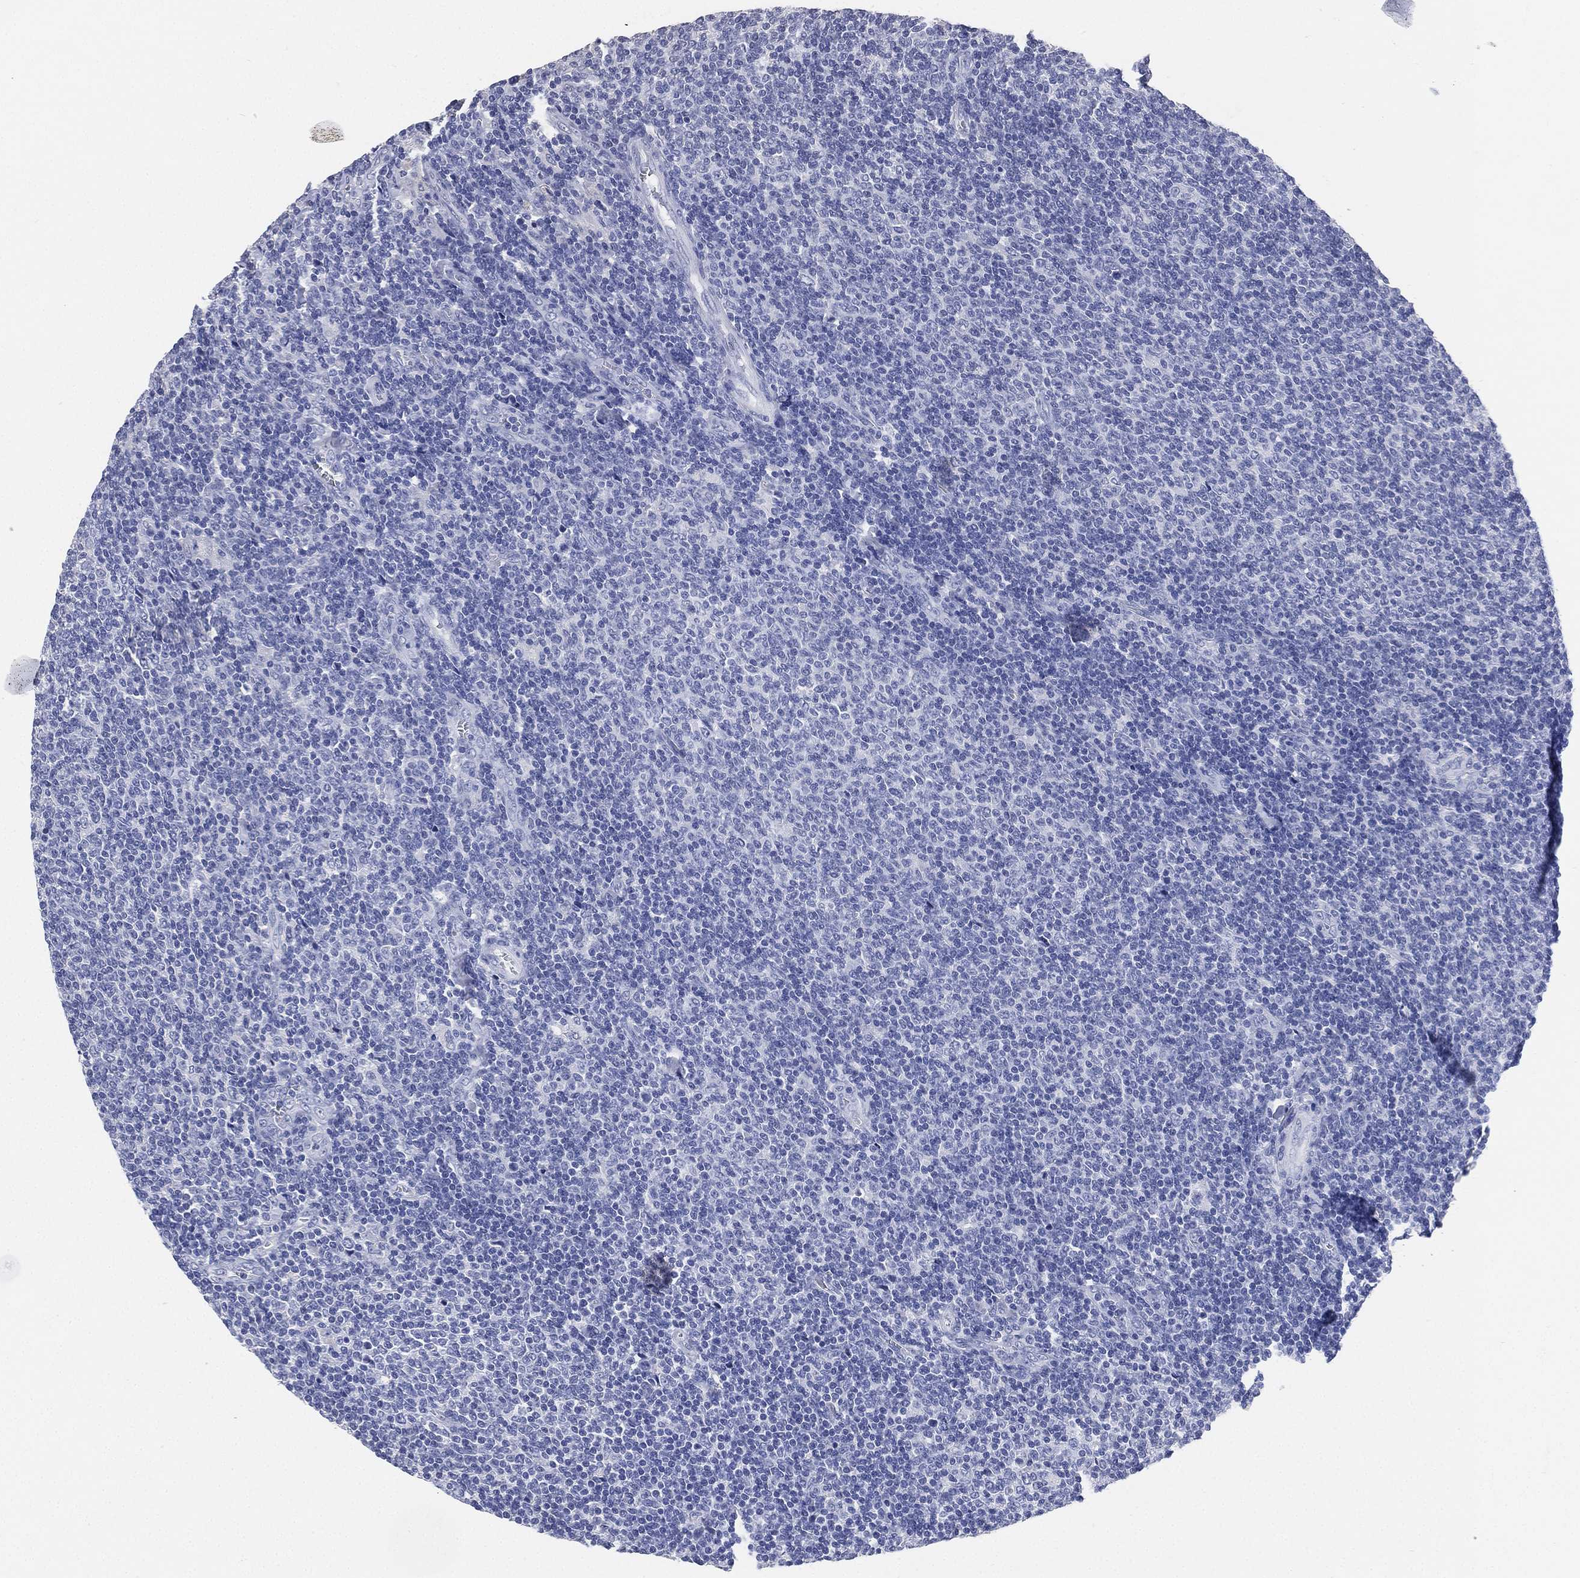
{"staining": {"intensity": "negative", "quantity": "none", "location": "none"}, "tissue": "lymphoma", "cell_type": "Tumor cells", "image_type": "cancer", "snomed": [{"axis": "morphology", "description": "Malignant lymphoma, non-Hodgkin's type, Low grade"}, {"axis": "topography", "description": "Lymph node"}], "caption": "IHC histopathology image of malignant lymphoma, non-Hodgkin's type (low-grade) stained for a protein (brown), which demonstrates no staining in tumor cells.", "gene": "IYD", "patient": {"sex": "male", "age": 52}}